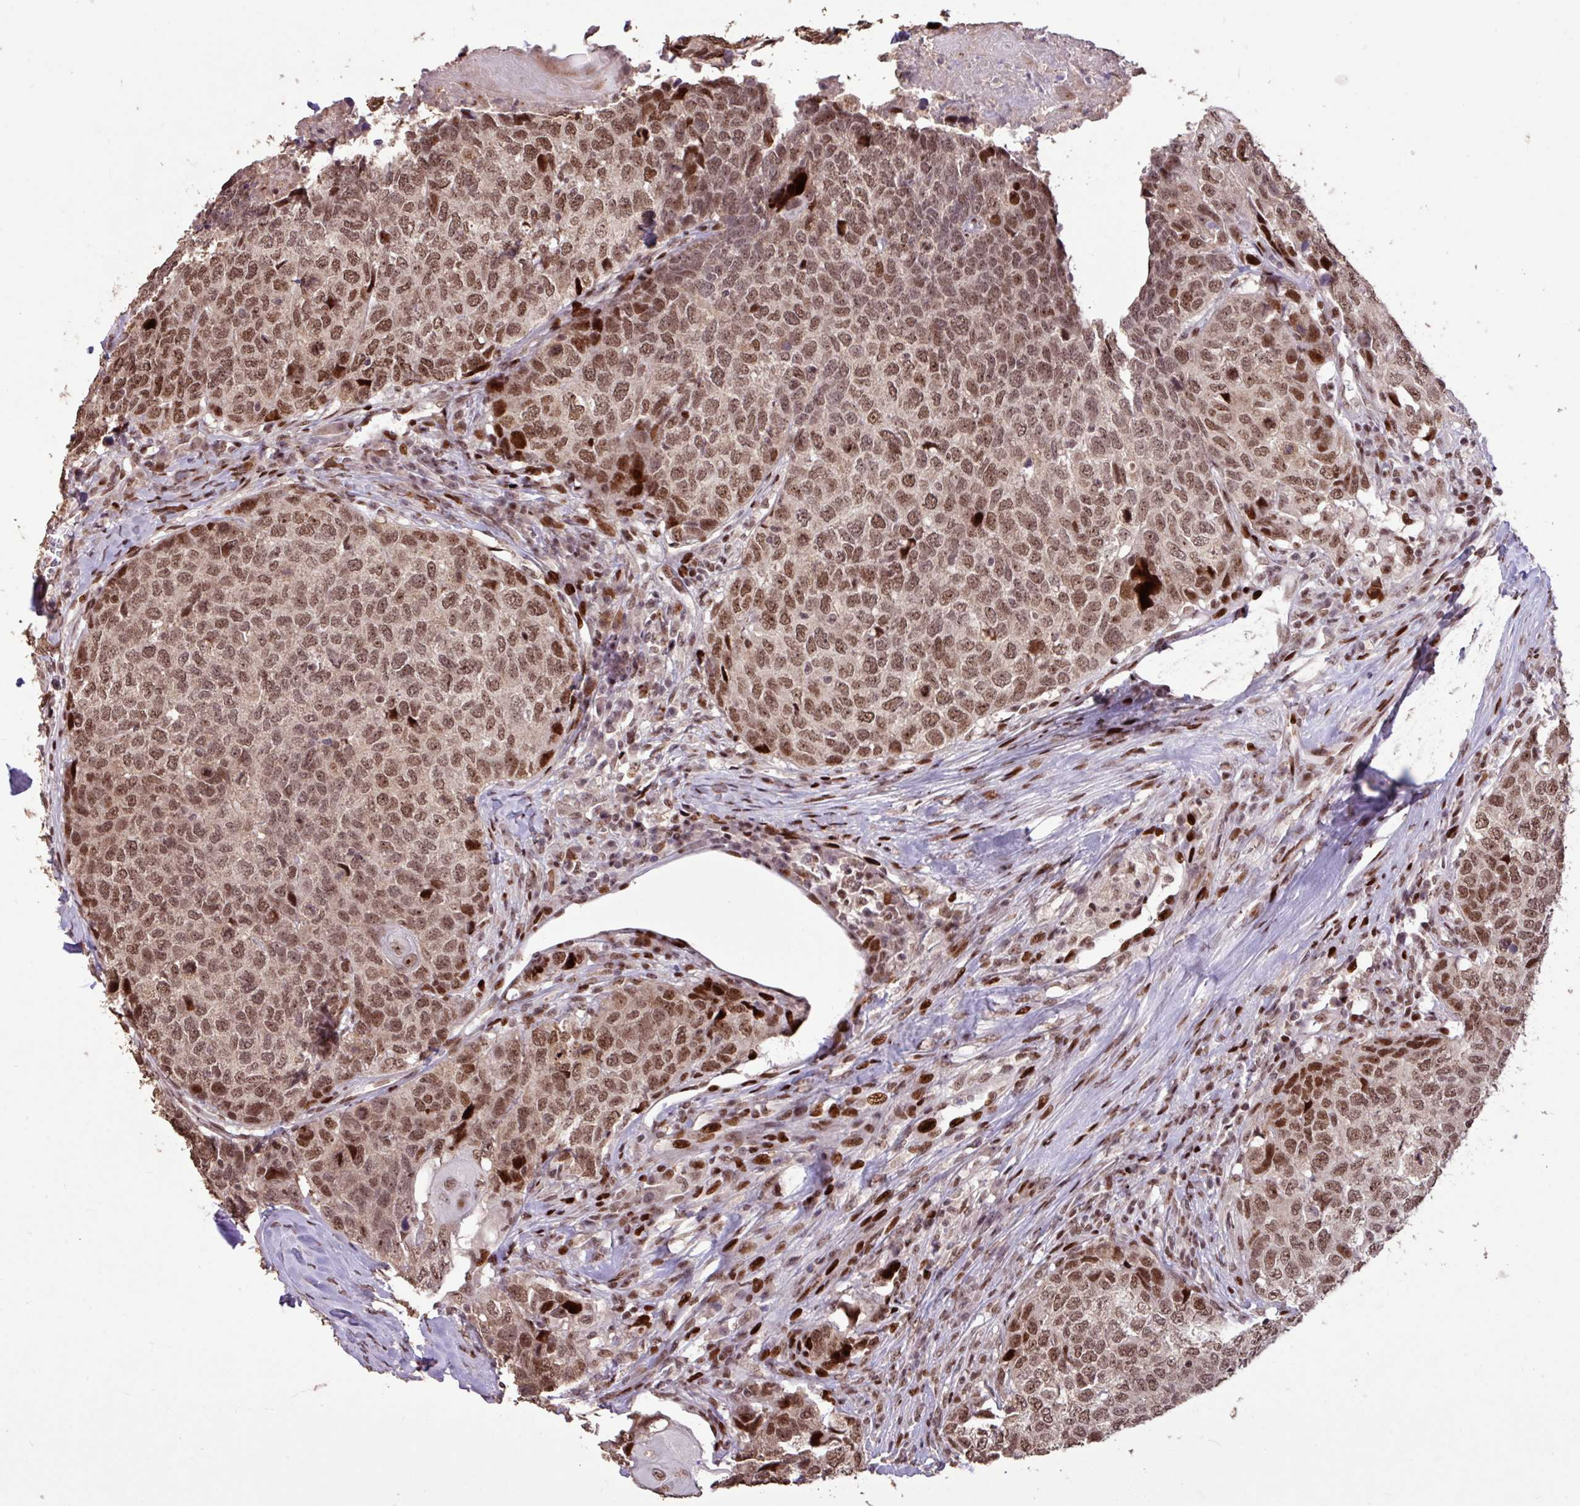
{"staining": {"intensity": "strong", "quantity": "25%-75%", "location": "nuclear"}, "tissue": "head and neck cancer", "cell_type": "Tumor cells", "image_type": "cancer", "snomed": [{"axis": "morphology", "description": "Squamous cell carcinoma, NOS"}, {"axis": "topography", "description": "Head-Neck"}], "caption": "An image showing strong nuclear staining in about 25%-75% of tumor cells in head and neck squamous cell carcinoma, as visualized by brown immunohistochemical staining.", "gene": "ZNF709", "patient": {"sex": "male", "age": 66}}